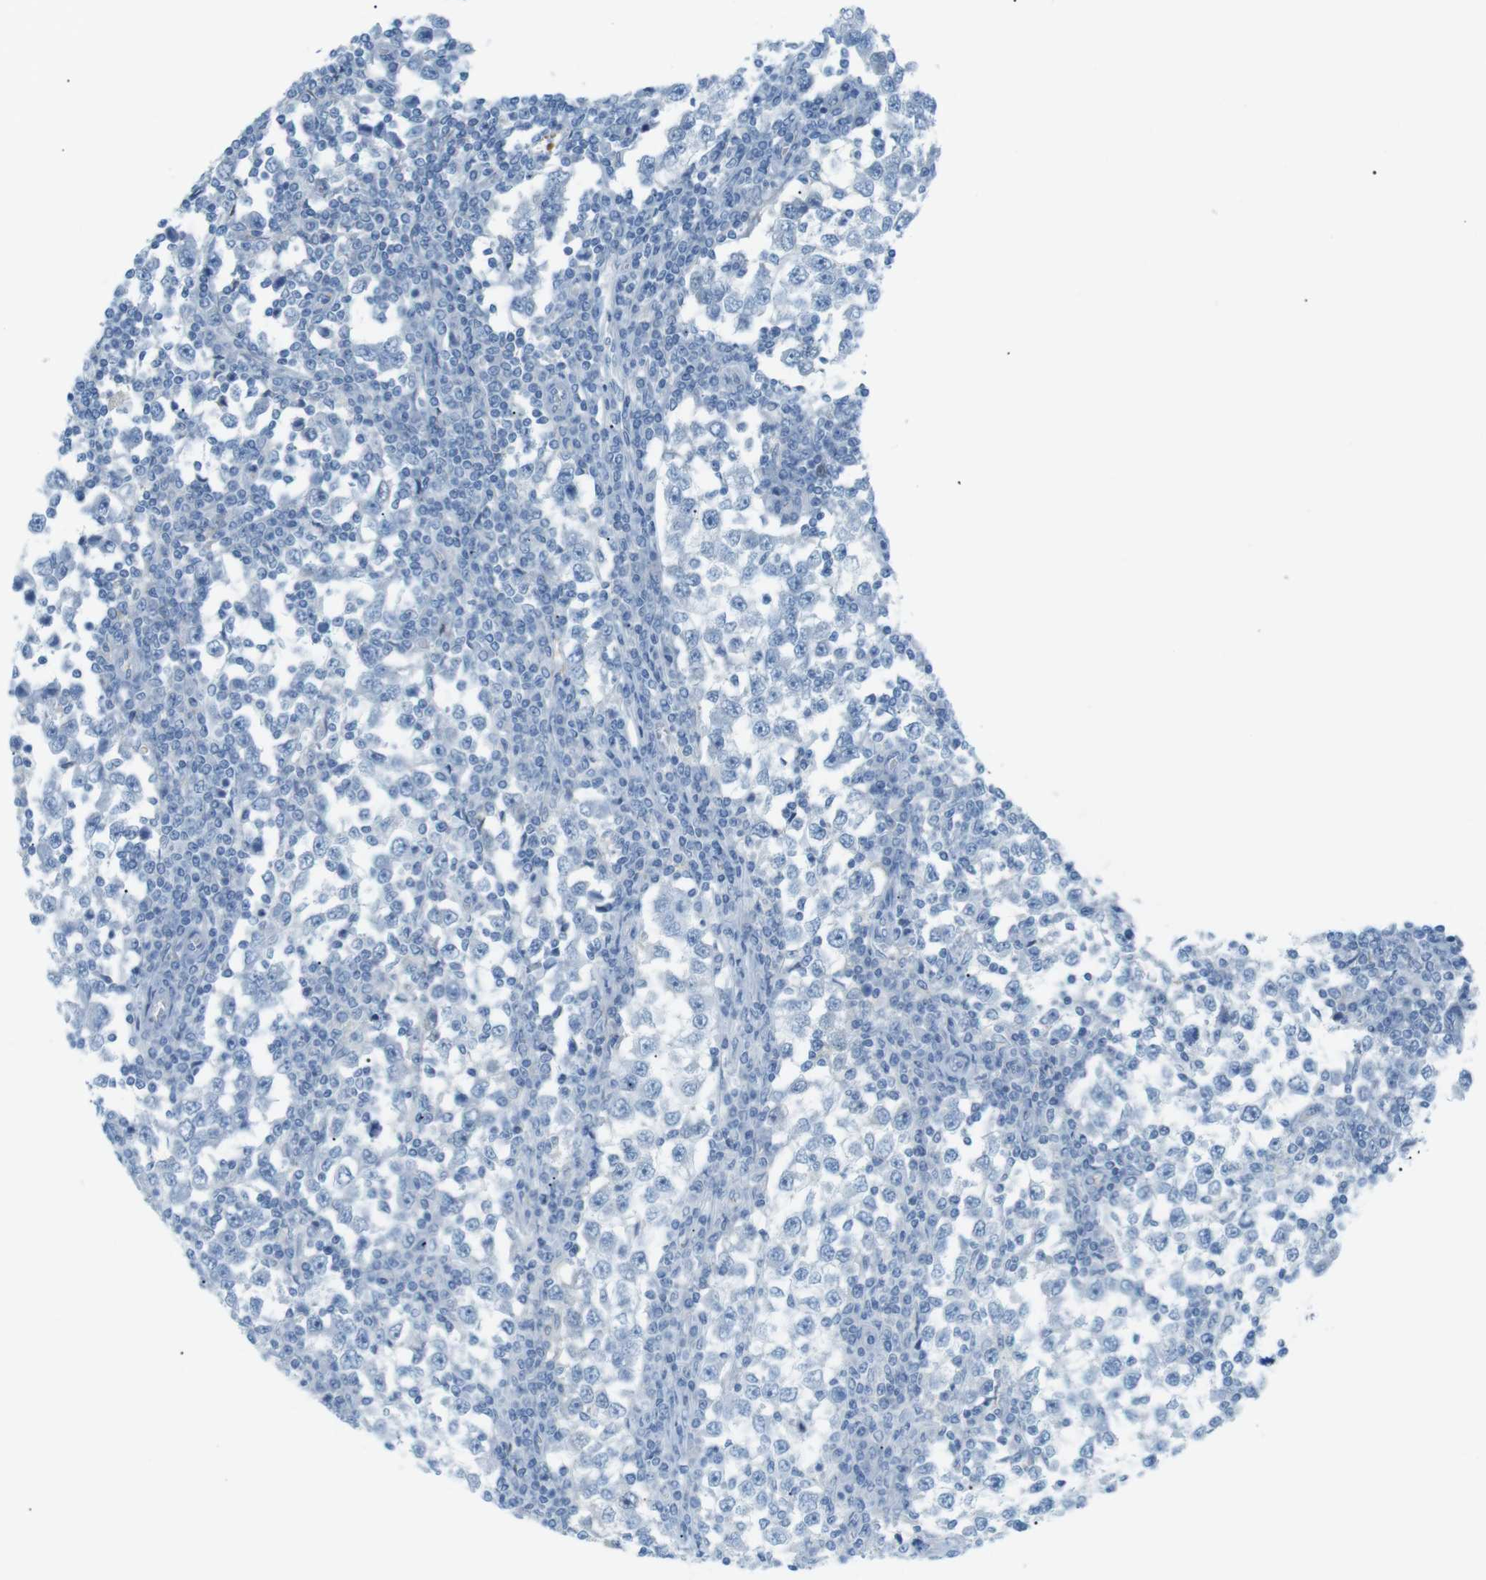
{"staining": {"intensity": "negative", "quantity": "none", "location": "none"}, "tissue": "testis cancer", "cell_type": "Tumor cells", "image_type": "cancer", "snomed": [{"axis": "morphology", "description": "Seminoma, NOS"}, {"axis": "topography", "description": "Testis"}], "caption": "Micrograph shows no significant protein positivity in tumor cells of testis cancer (seminoma).", "gene": "AZGP1", "patient": {"sex": "male", "age": 65}}